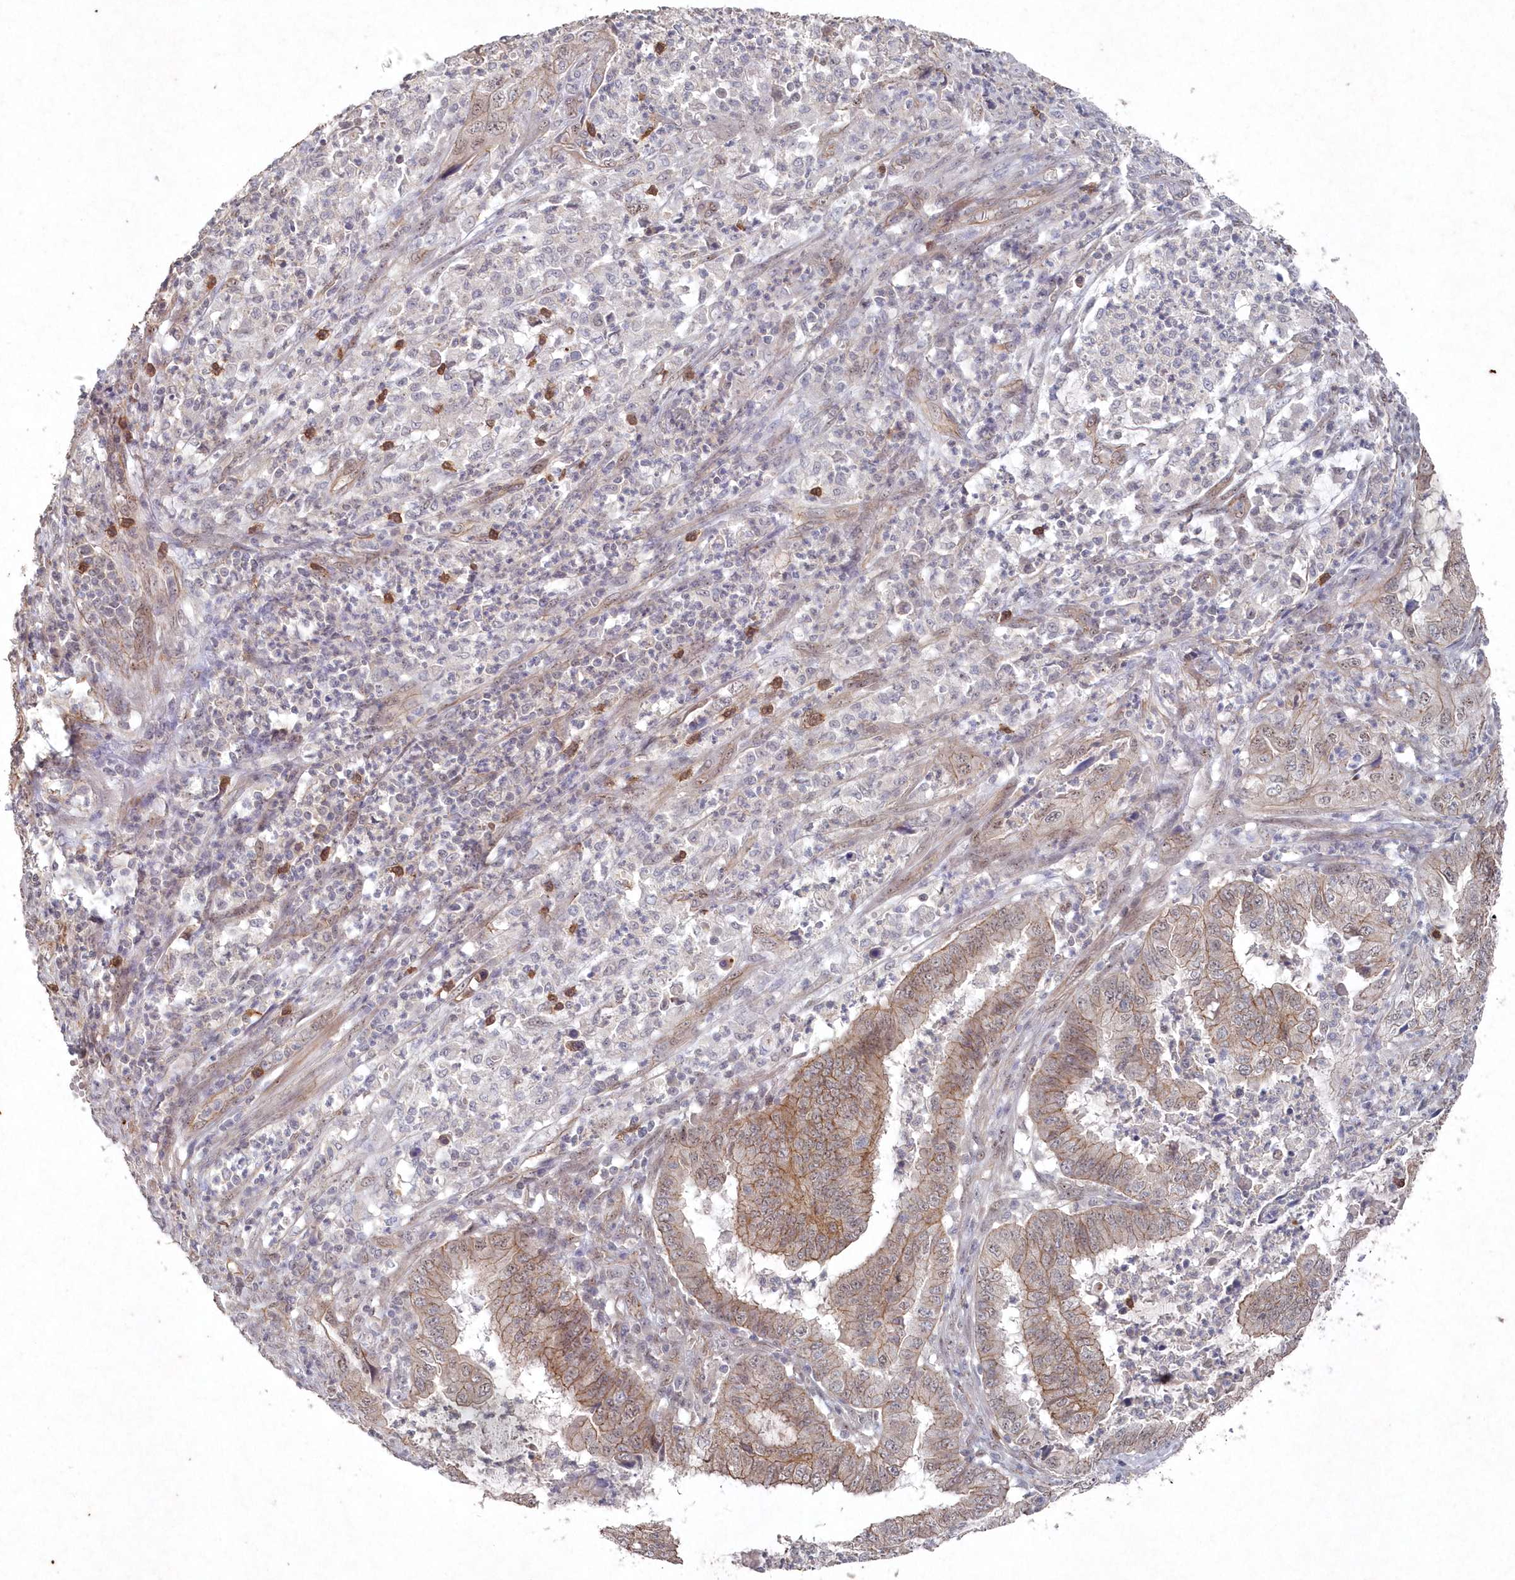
{"staining": {"intensity": "moderate", "quantity": ">75%", "location": "cytoplasmic/membranous"}, "tissue": "endometrial cancer", "cell_type": "Tumor cells", "image_type": "cancer", "snomed": [{"axis": "morphology", "description": "Adenocarcinoma, NOS"}, {"axis": "topography", "description": "Endometrium"}], "caption": "IHC image of adenocarcinoma (endometrial) stained for a protein (brown), which reveals medium levels of moderate cytoplasmic/membranous expression in about >75% of tumor cells.", "gene": "VSIG2", "patient": {"sex": "female", "age": 51}}